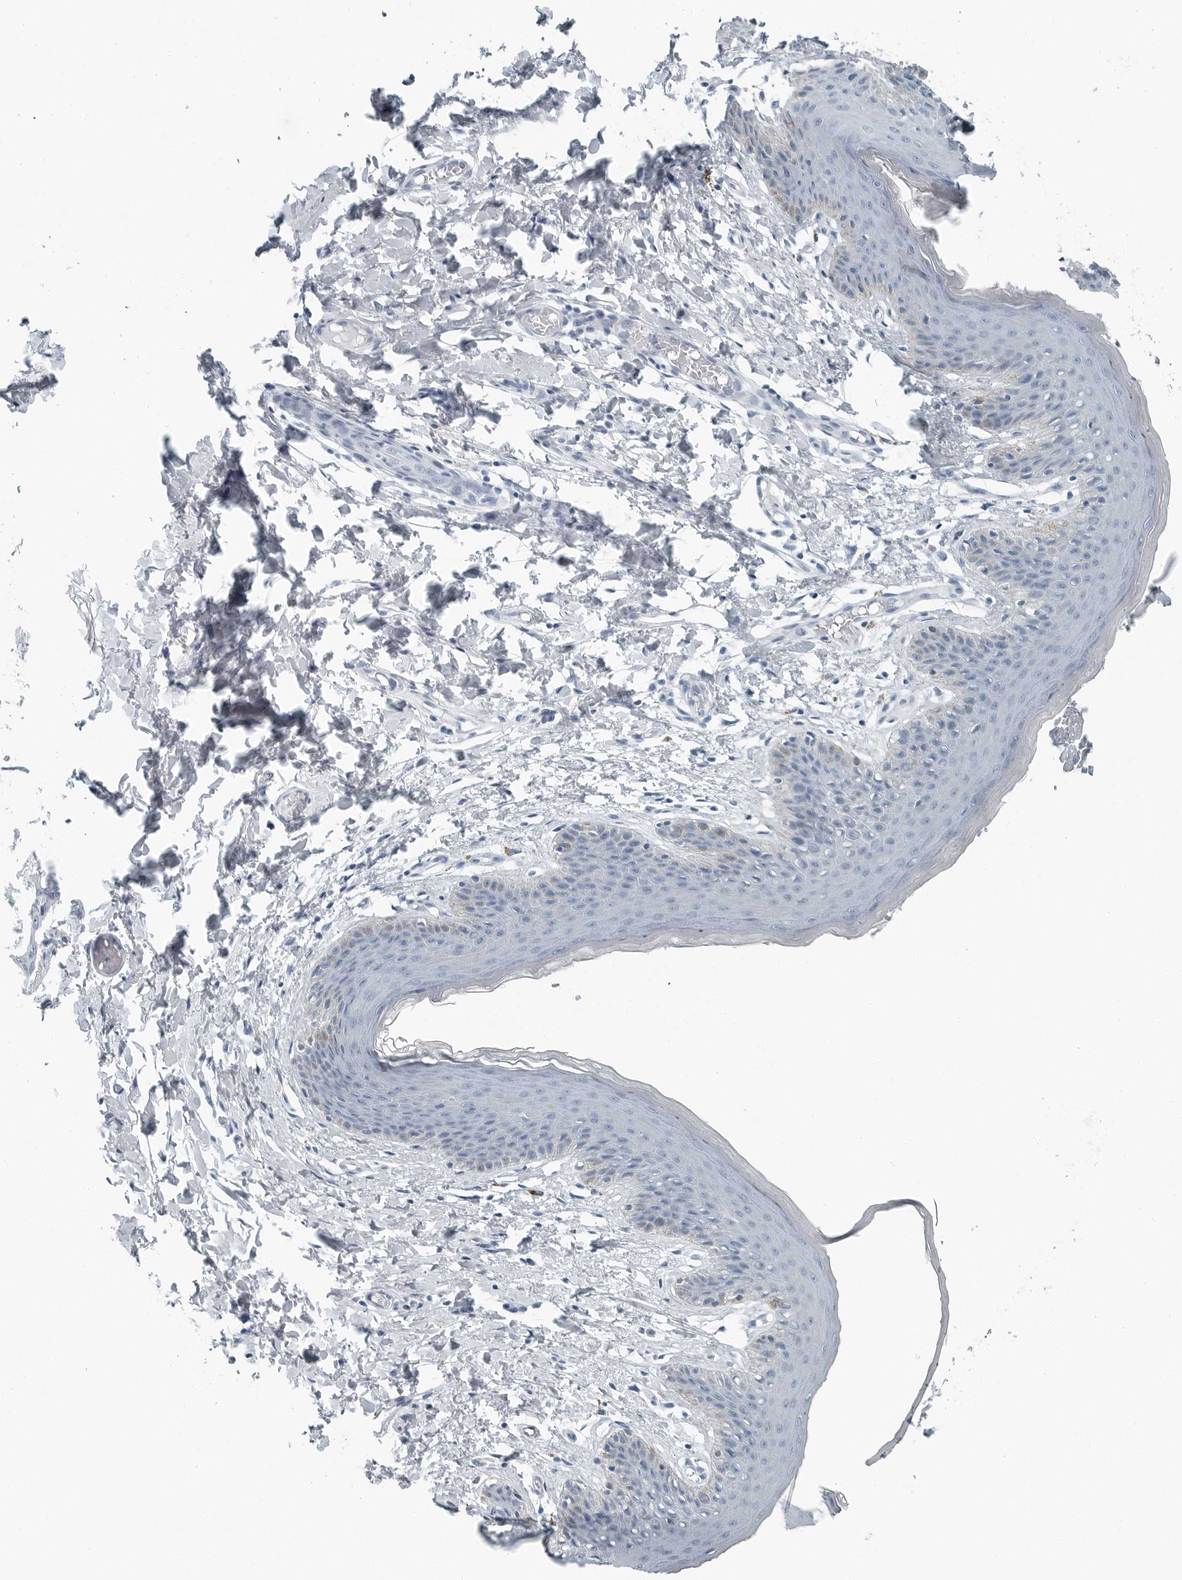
{"staining": {"intensity": "negative", "quantity": "none", "location": "none"}, "tissue": "skin", "cell_type": "Epidermal cells", "image_type": "normal", "snomed": [{"axis": "morphology", "description": "Normal tissue, NOS"}, {"axis": "topography", "description": "Vulva"}], "caption": "Micrograph shows no significant protein positivity in epidermal cells of benign skin. (Stains: DAB (3,3'-diaminobenzidine) immunohistochemistry (IHC) with hematoxylin counter stain, Microscopy: brightfield microscopy at high magnification).", "gene": "ZPBP2", "patient": {"sex": "female", "age": 66}}